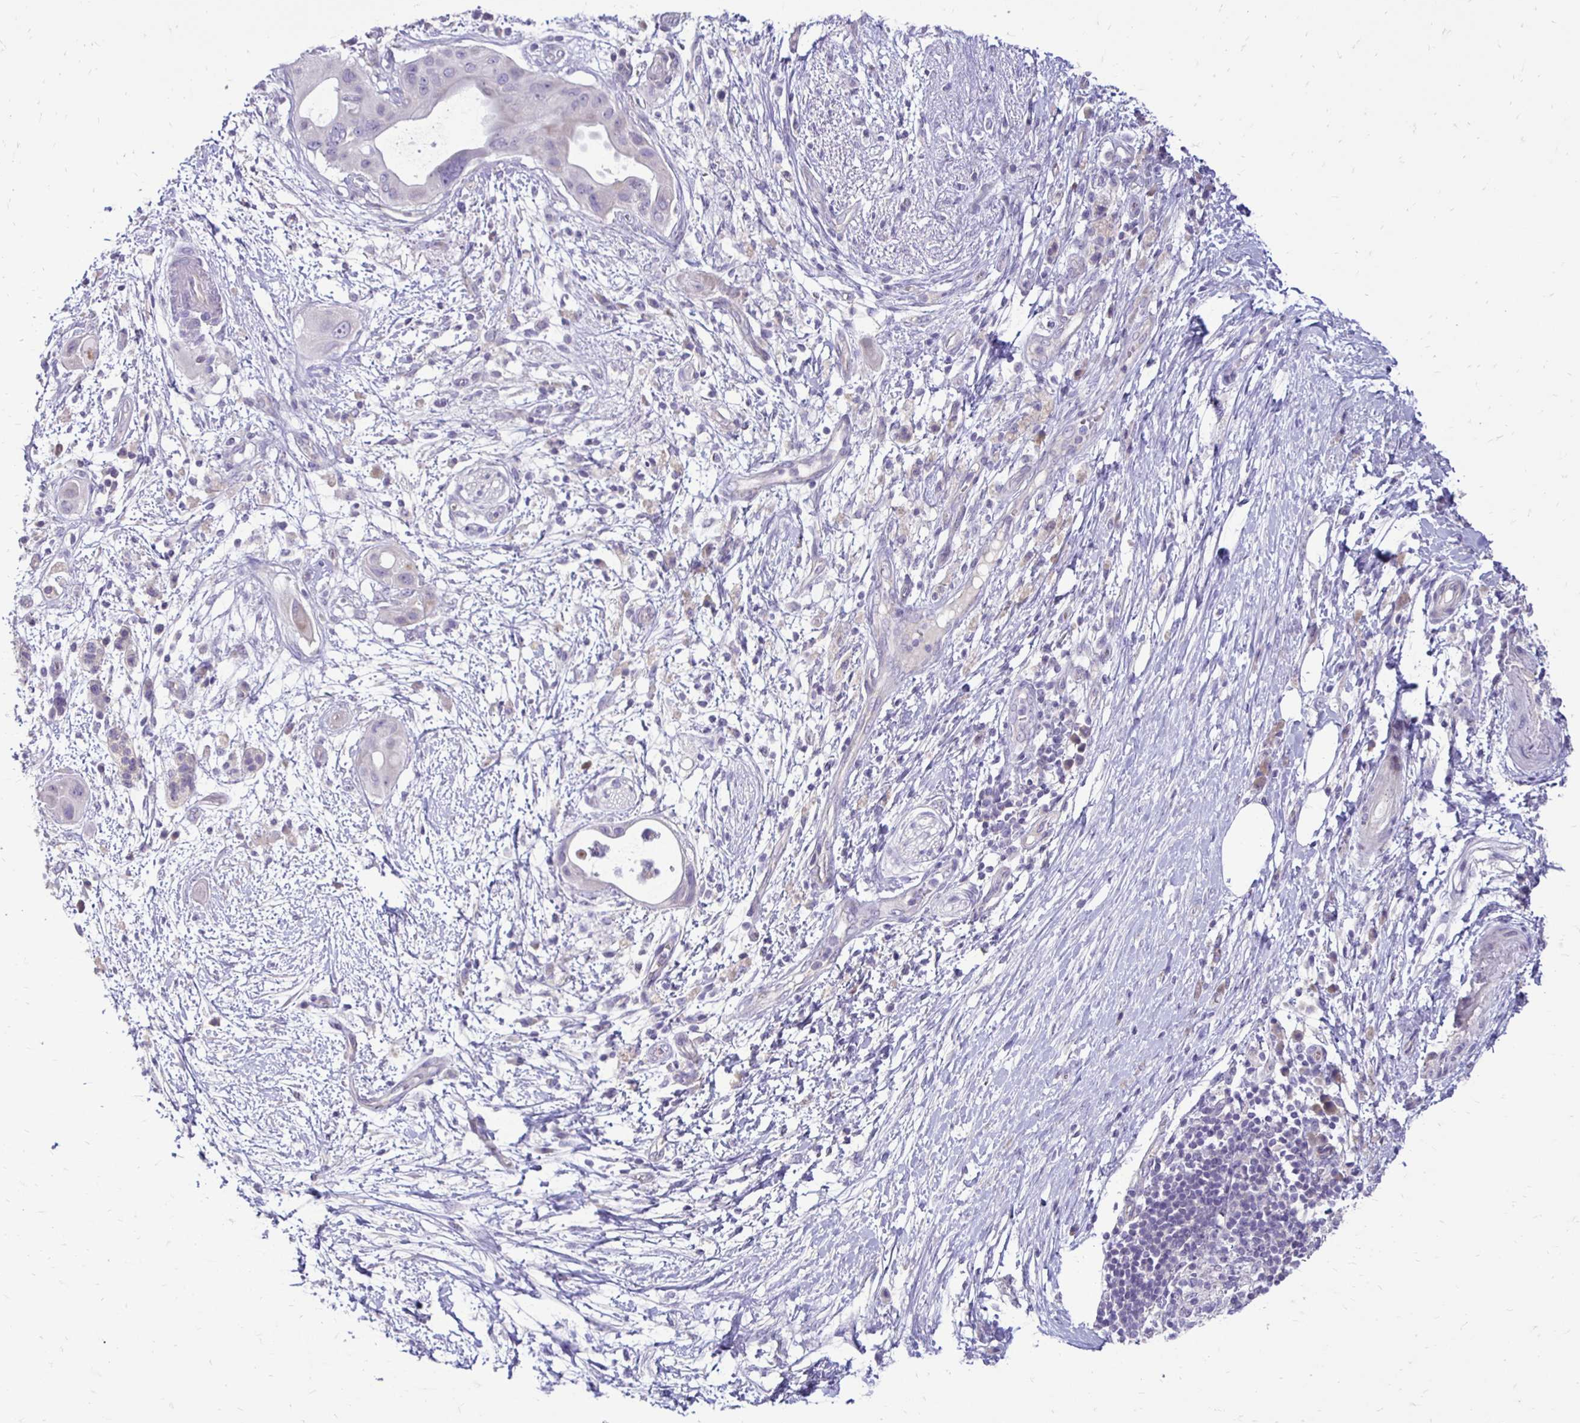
{"staining": {"intensity": "negative", "quantity": "none", "location": "none"}, "tissue": "pancreatic cancer", "cell_type": "Tumor cells", "image_type": "cancer", "snomed": [{"axis": "morphology", "description": "Adenocarcinoma, NOS"}, {"axis": "topography", "description": "Pancreas"}], "caption": "There is no significant staining in tumor cells of adenocarcinoma (pancreatic).", "gene": "GAS2", "patient": {"sex": "male", "age": 68}}